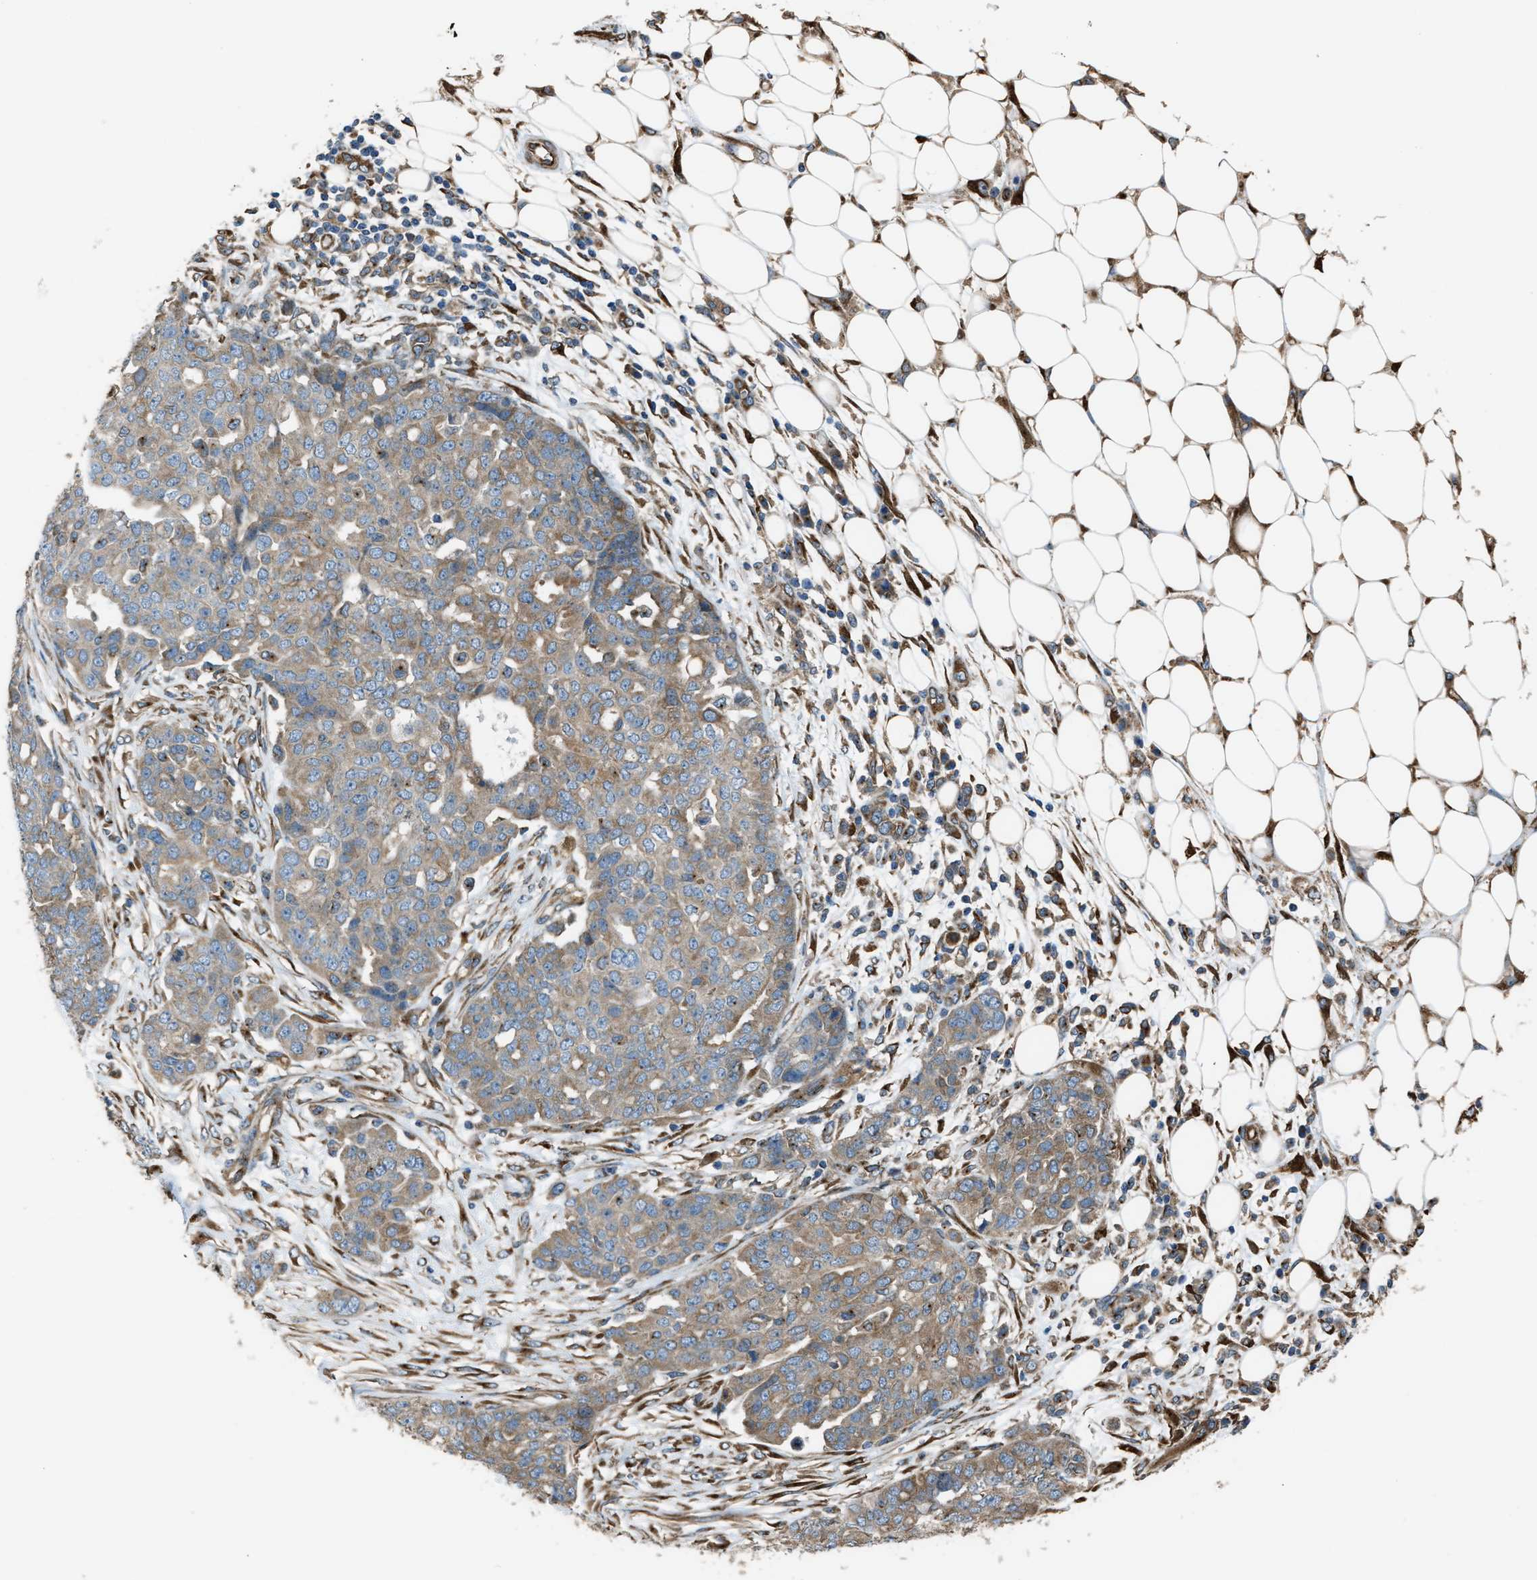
{"staining": {"intensity": "moderate", "quantity": ">75%", "location": "cytoplasmic/membranous"}, "tissue": "ovarian cancer", "cell_type": "Tumor cells", "image_type": "cancer", "snomed": [{"axis": "morphology", "description": "Cystadenocarcinoma, serous, NOS"}, {"axis": "topography", "description": "Soft tissue"}, {"axis": "topography", "description": "Ovary"}], "caption": "Tumor cells exhibit medium levels of moderate cytoplasmic/membranous staining in about >75% of cells in serous cystadenocarcinoma (ovarian). Using DAB (3,3'-diaminobenzidine) (brown) and hematoxylin (blue) stains, captured at high magnification using brightfield microscopy.", "gene": "TRPC1", "patient": {"sex": "female", "age": 57}}